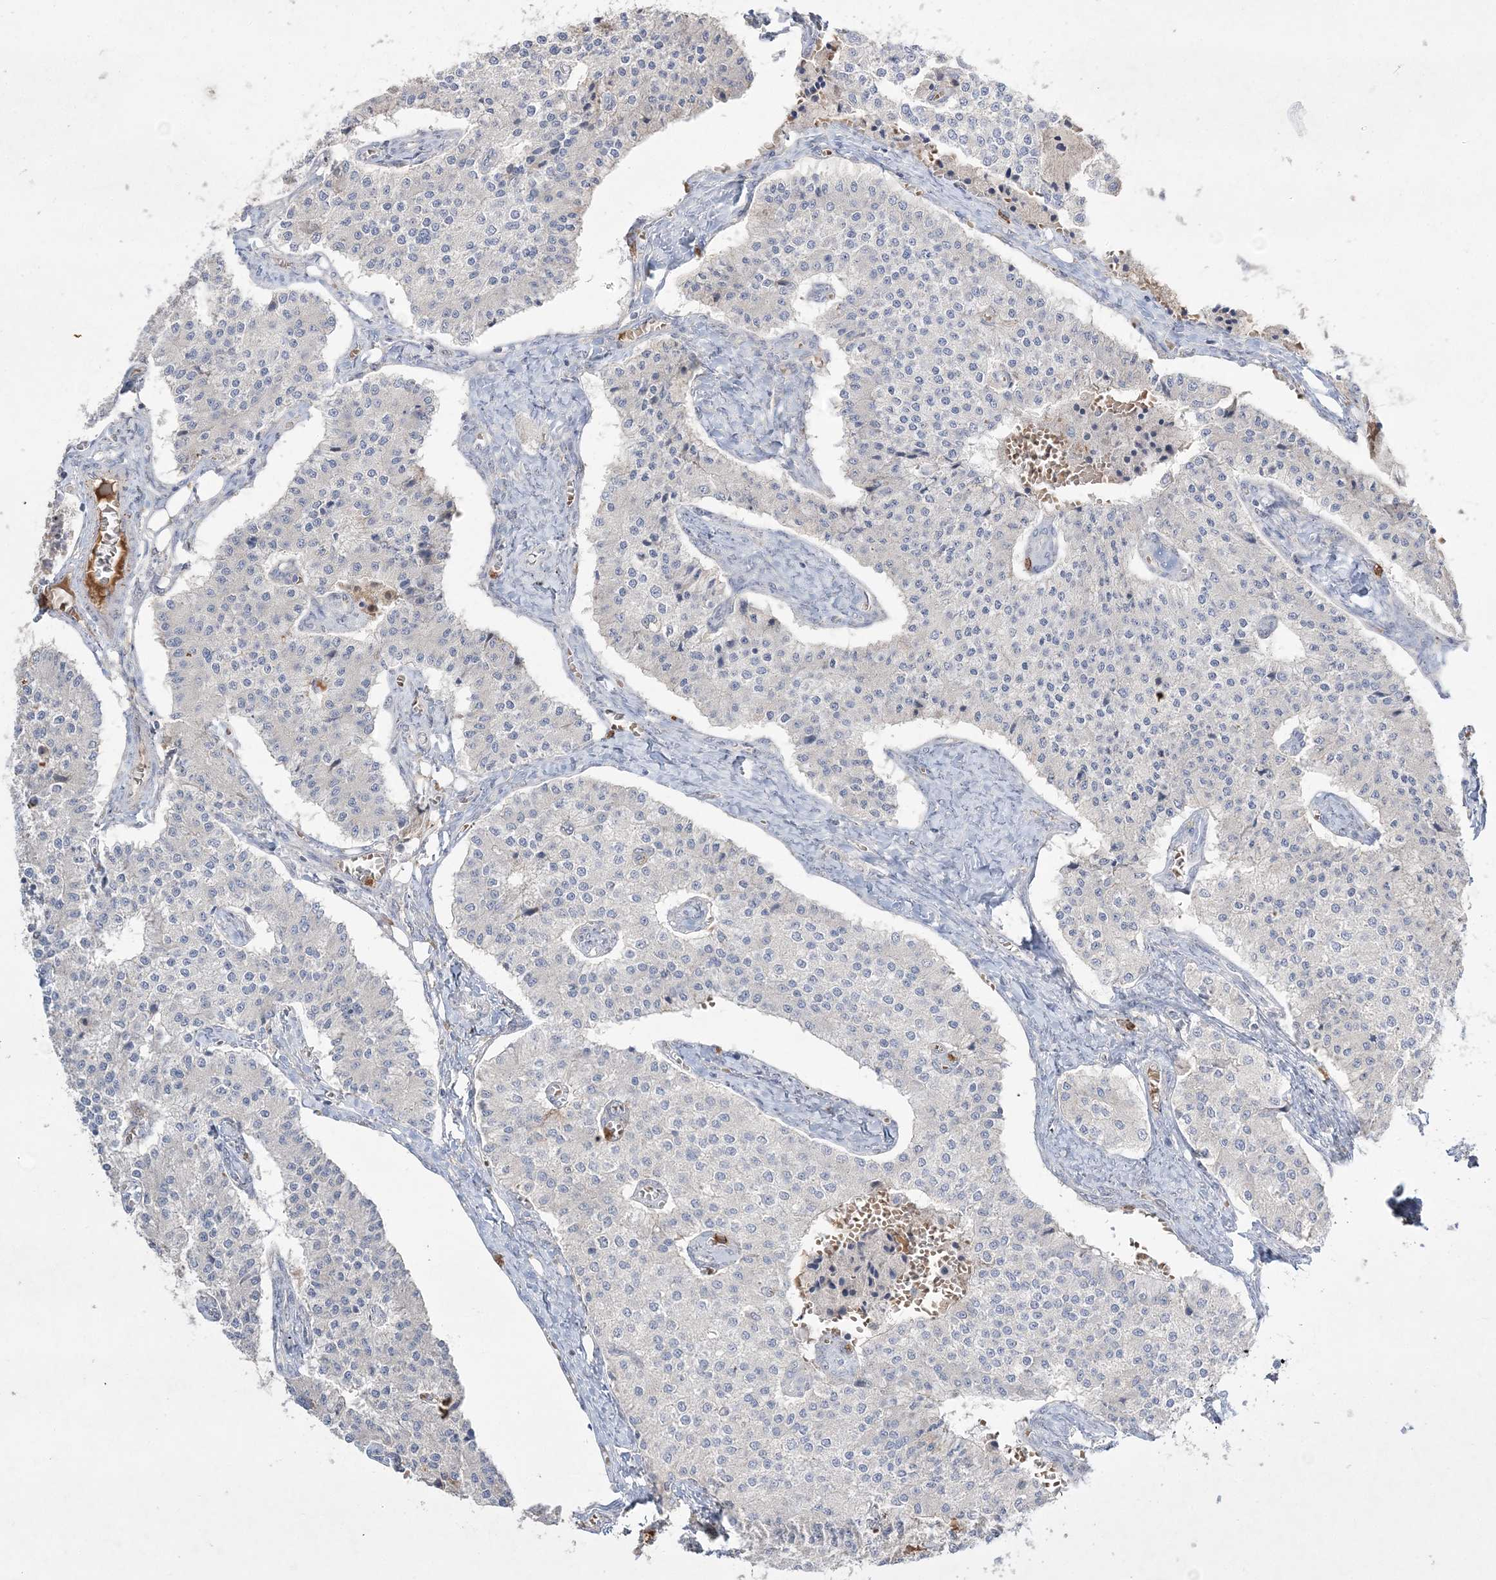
{"staining": {"intensity": "negative", "quantity": "none", "location": "none"}, "tissue": "carcinoid", "cell_type": "Tumor cells", "image_type": "cancer", "snomed": [{"axis": "morphology", "description": "Carcinoid, malignant, NOS"}, {"axis": "topography", "description": "Colon"}], "caption": "An image of human malignant carcinoid is negative for staining in tumor cells.", "gene": "NOP16", "patient": {"sex": "female", "age": 52}}